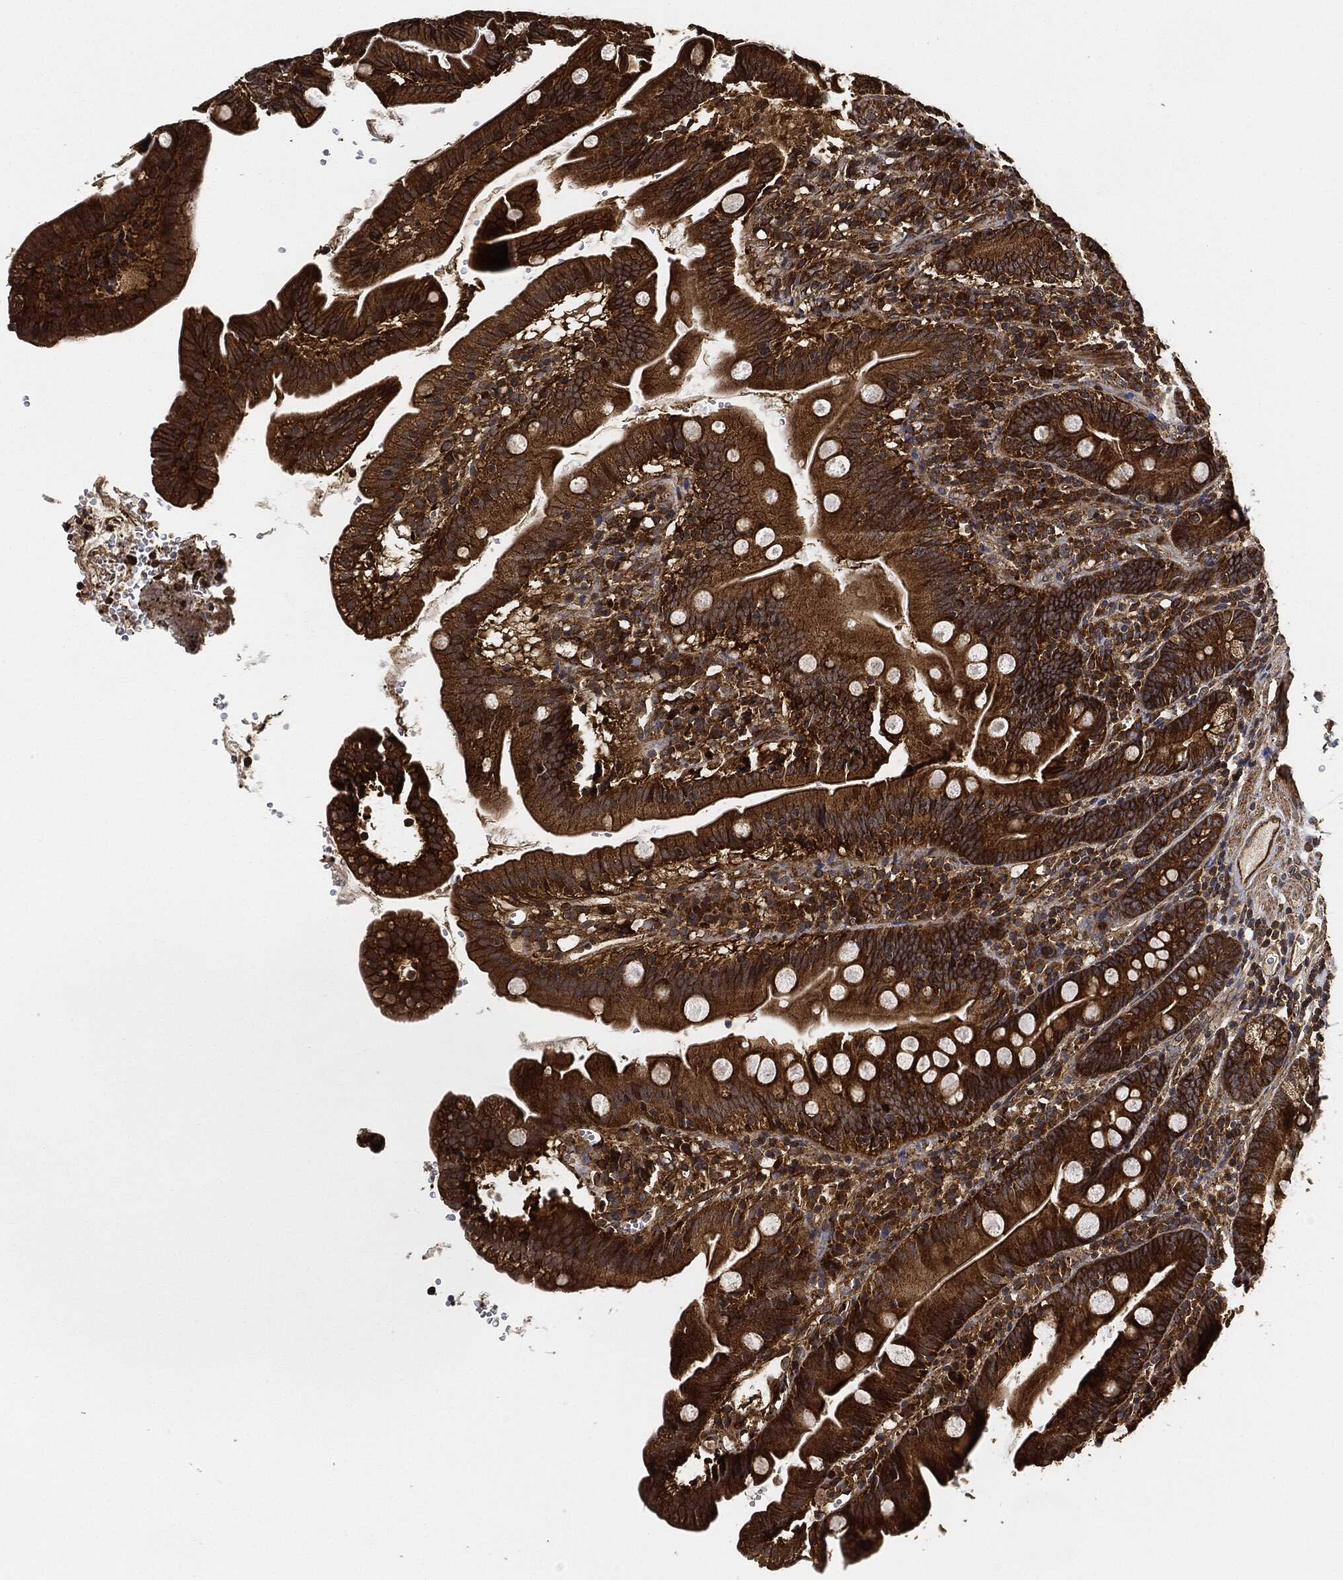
{"staining": {"intensity": "strong", "quantity": ">75%", "location": "cytoplasmic/membranous"}, "tissue": "duodenum", "cell_type": "Glandular cells", "image_type": "normal", "snomed": [{"axis": "morphology", "description": "Normal tissue, NOS"}, {"axis": "topography", "description": "Duodenum"}], "caption": "Immunohistochemistry (DAB) staining of benign human duodenum reveals strong cytoplasmic/membranous protein expression in about >75% of glandular cells.", "gene": "CEP290", "patient": {"sex": "female", "age": 67}}